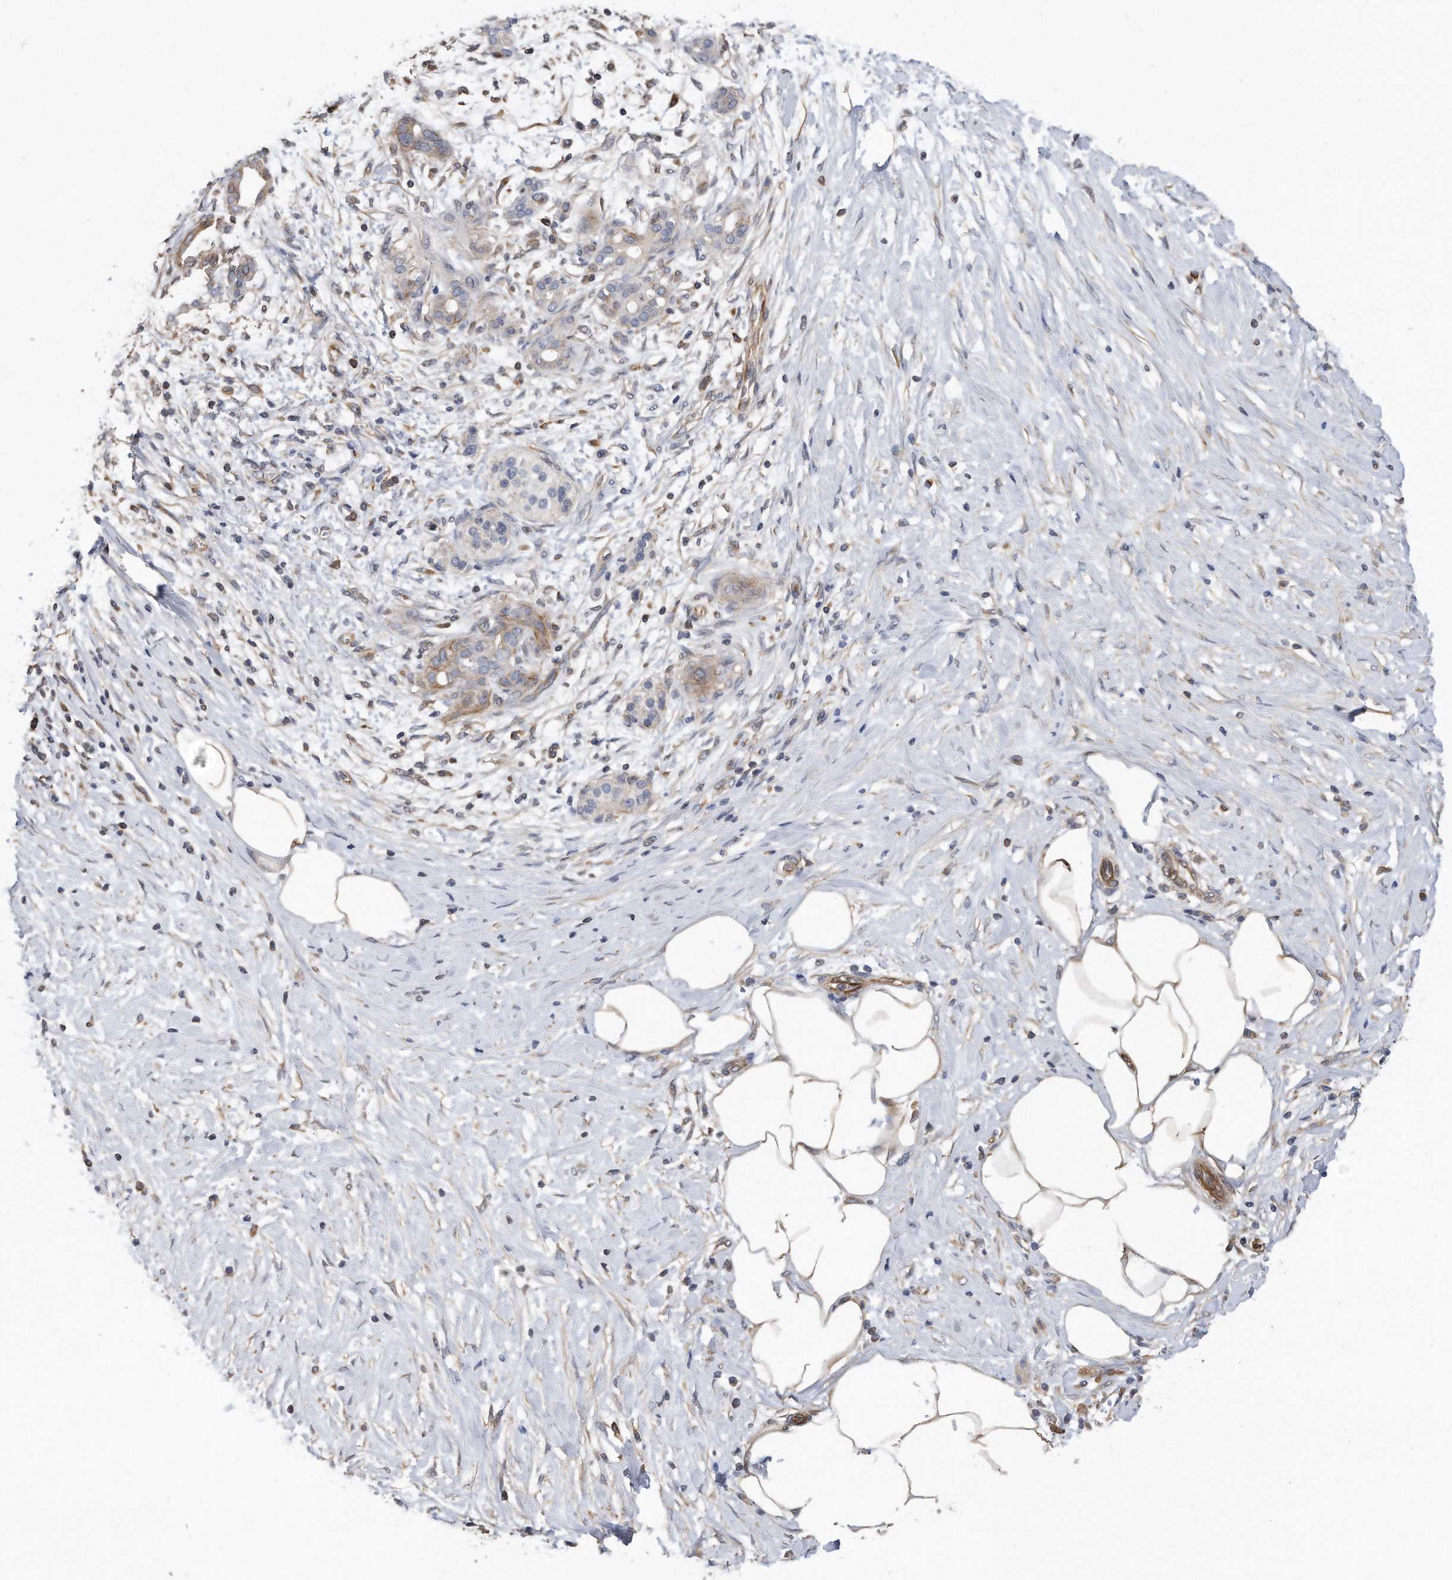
{"staining": {"intensity": "weak", "quantity": "<25%", "location": "cytoplasmic/membranous"}, "tissue": "pancreatic cancer", "cell_type": "Tumor cells", "image_type": "cancer", "snomed": [{"axis": "morphology", "description": "Adenocarcinoma, NOS"}, {"axis": "topography", "description": "Pancreas"}], "caption": "An IHC micrograph of pancreatic adenocarcinoma is shown. There is no staining in tumor cells of pancreatic adenocarcinoma.", "gene": "GPC1", "patient": {"sex": "male", "age": 58}}